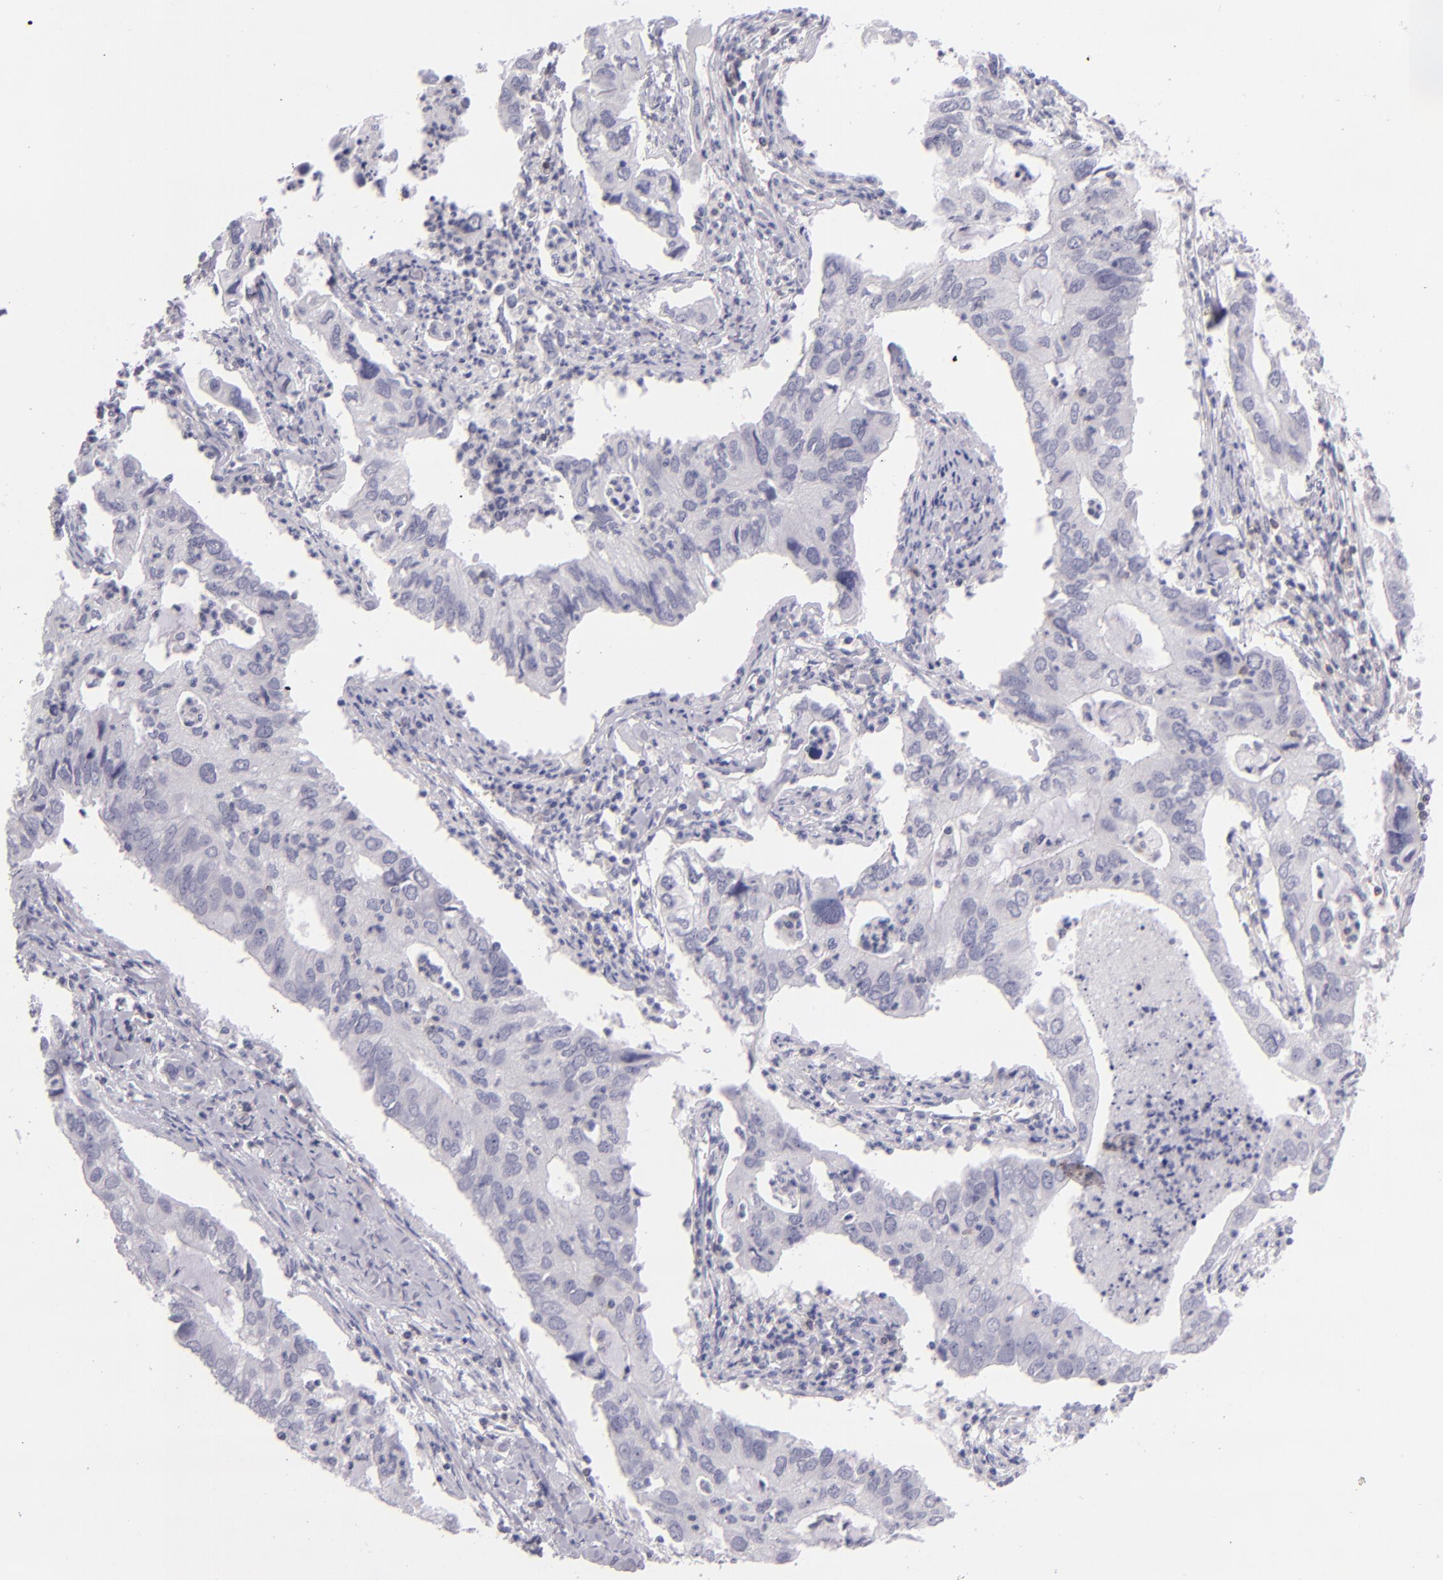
{"staining": {"intensity": "negative", "quantity": "none", "location": "none"}, "tissue": "lung cancer", "cell_type": "Tumor cells", "image_type": "cancer", "snomed": [{"axis": "morphology", "description": "Adenocarcinoma, NOS"}, {"axis": "topography", "description": "Lung"}], "caption": "A high-resolution micrograph shows IHC staining of adenocarcinoma (lung), which demonstrates no significant expression in tumor cells.", "gene": "CD48", "patient": {"sex": "male", "age": 48}}